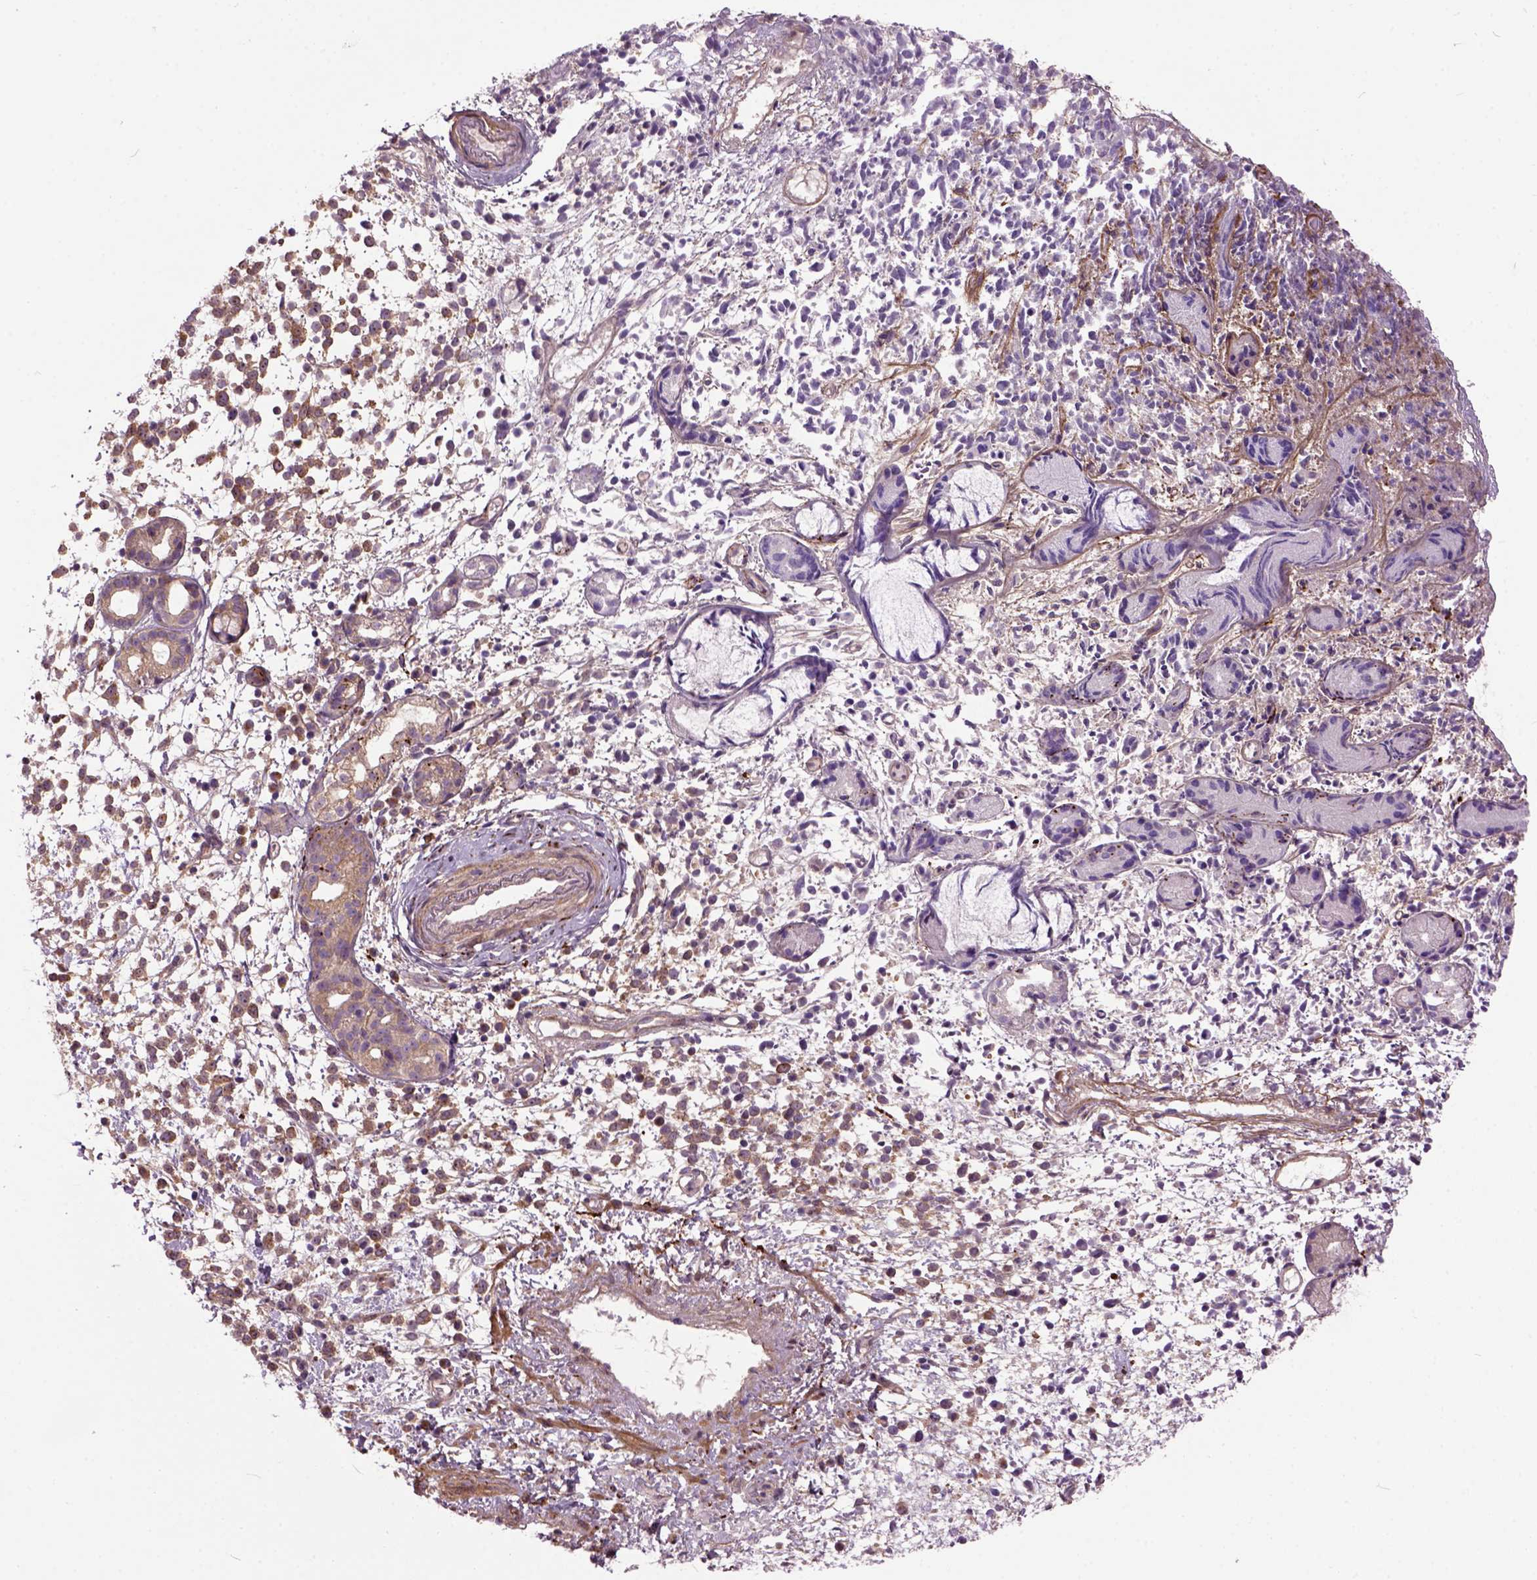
{"staining": {"intensity": "moderate", "quantity": ">75%", "location": "cytoplasmic/membranous"}, "tissue": "melanoma", "cell_type": "Tumor cells", "image_type": "cancer", "snomed": [{"axis": "morphology", "description": "Malignant melanoma, NOS"}, {"axis": "topography", "description": "Skin"}], "caption": "The photomicrograph demonstrates a brown stain indicating the presence of a protein in the cytoplasmic/membranous of tumor cells in malignant melanoma.", "gene": "MAPT", "patient": {"sex": "female", "age": 70}}